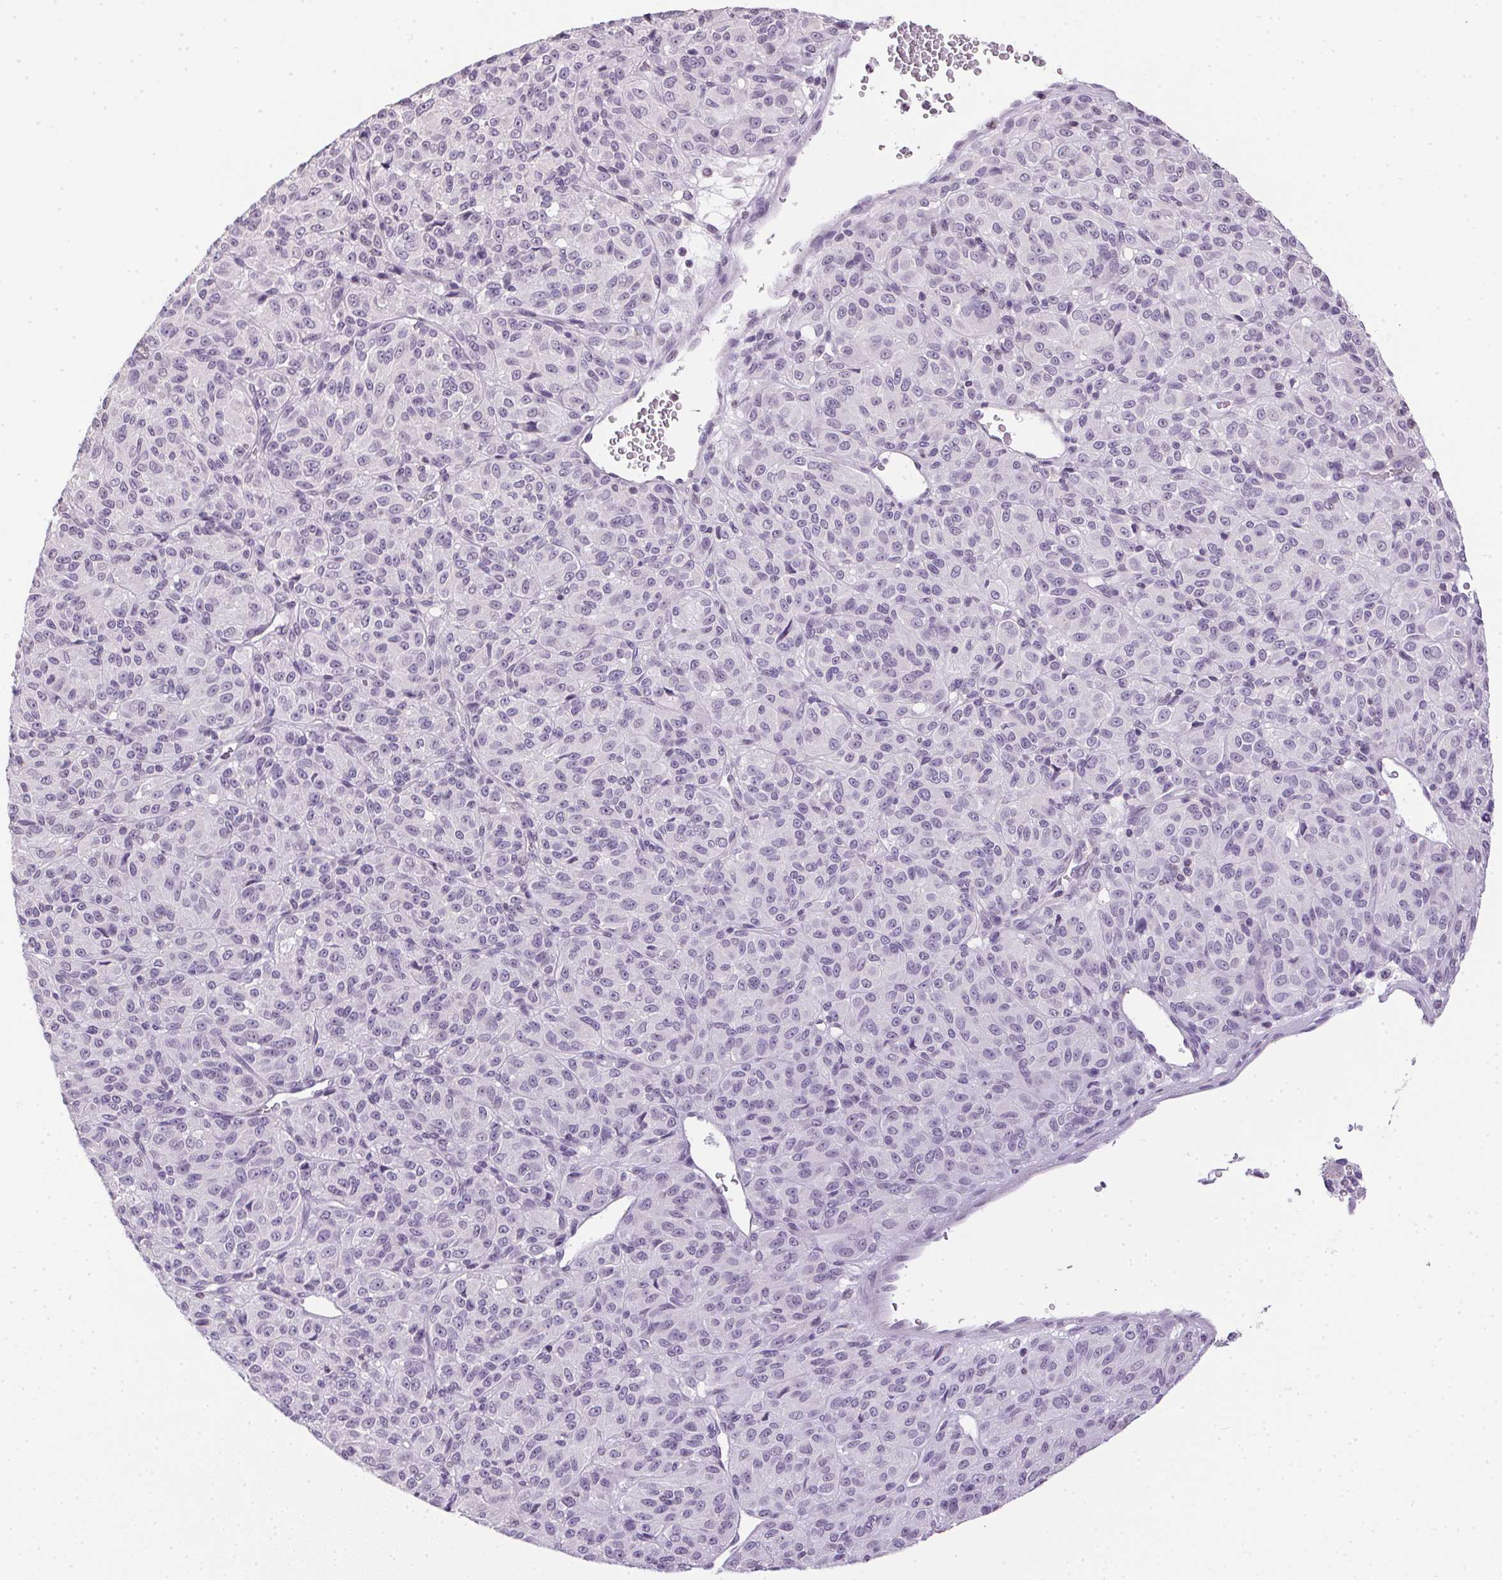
{"staining": {"intensity": "negative", "quantity": "none", "location": "none"}, "tissue": "melanoma", "cell_type": "Tumor cells", "image_type": "cancer", "snomed": [{"axis": "morphology", "description": "Malignant melanoma, Metastatic site"}, {"axis": "topography", "description": "Brain"}], "caption": "High magnification brightfield microscopy of malignant melanoma (metastatic site) stained with DAB (3,3'-diaminobenzidine) (brown) and counterstained with hematoxylin (blue): tumor cells show no significant expression.", "gene": "PRL", "patient": {"sex": "female", "age": 56}}